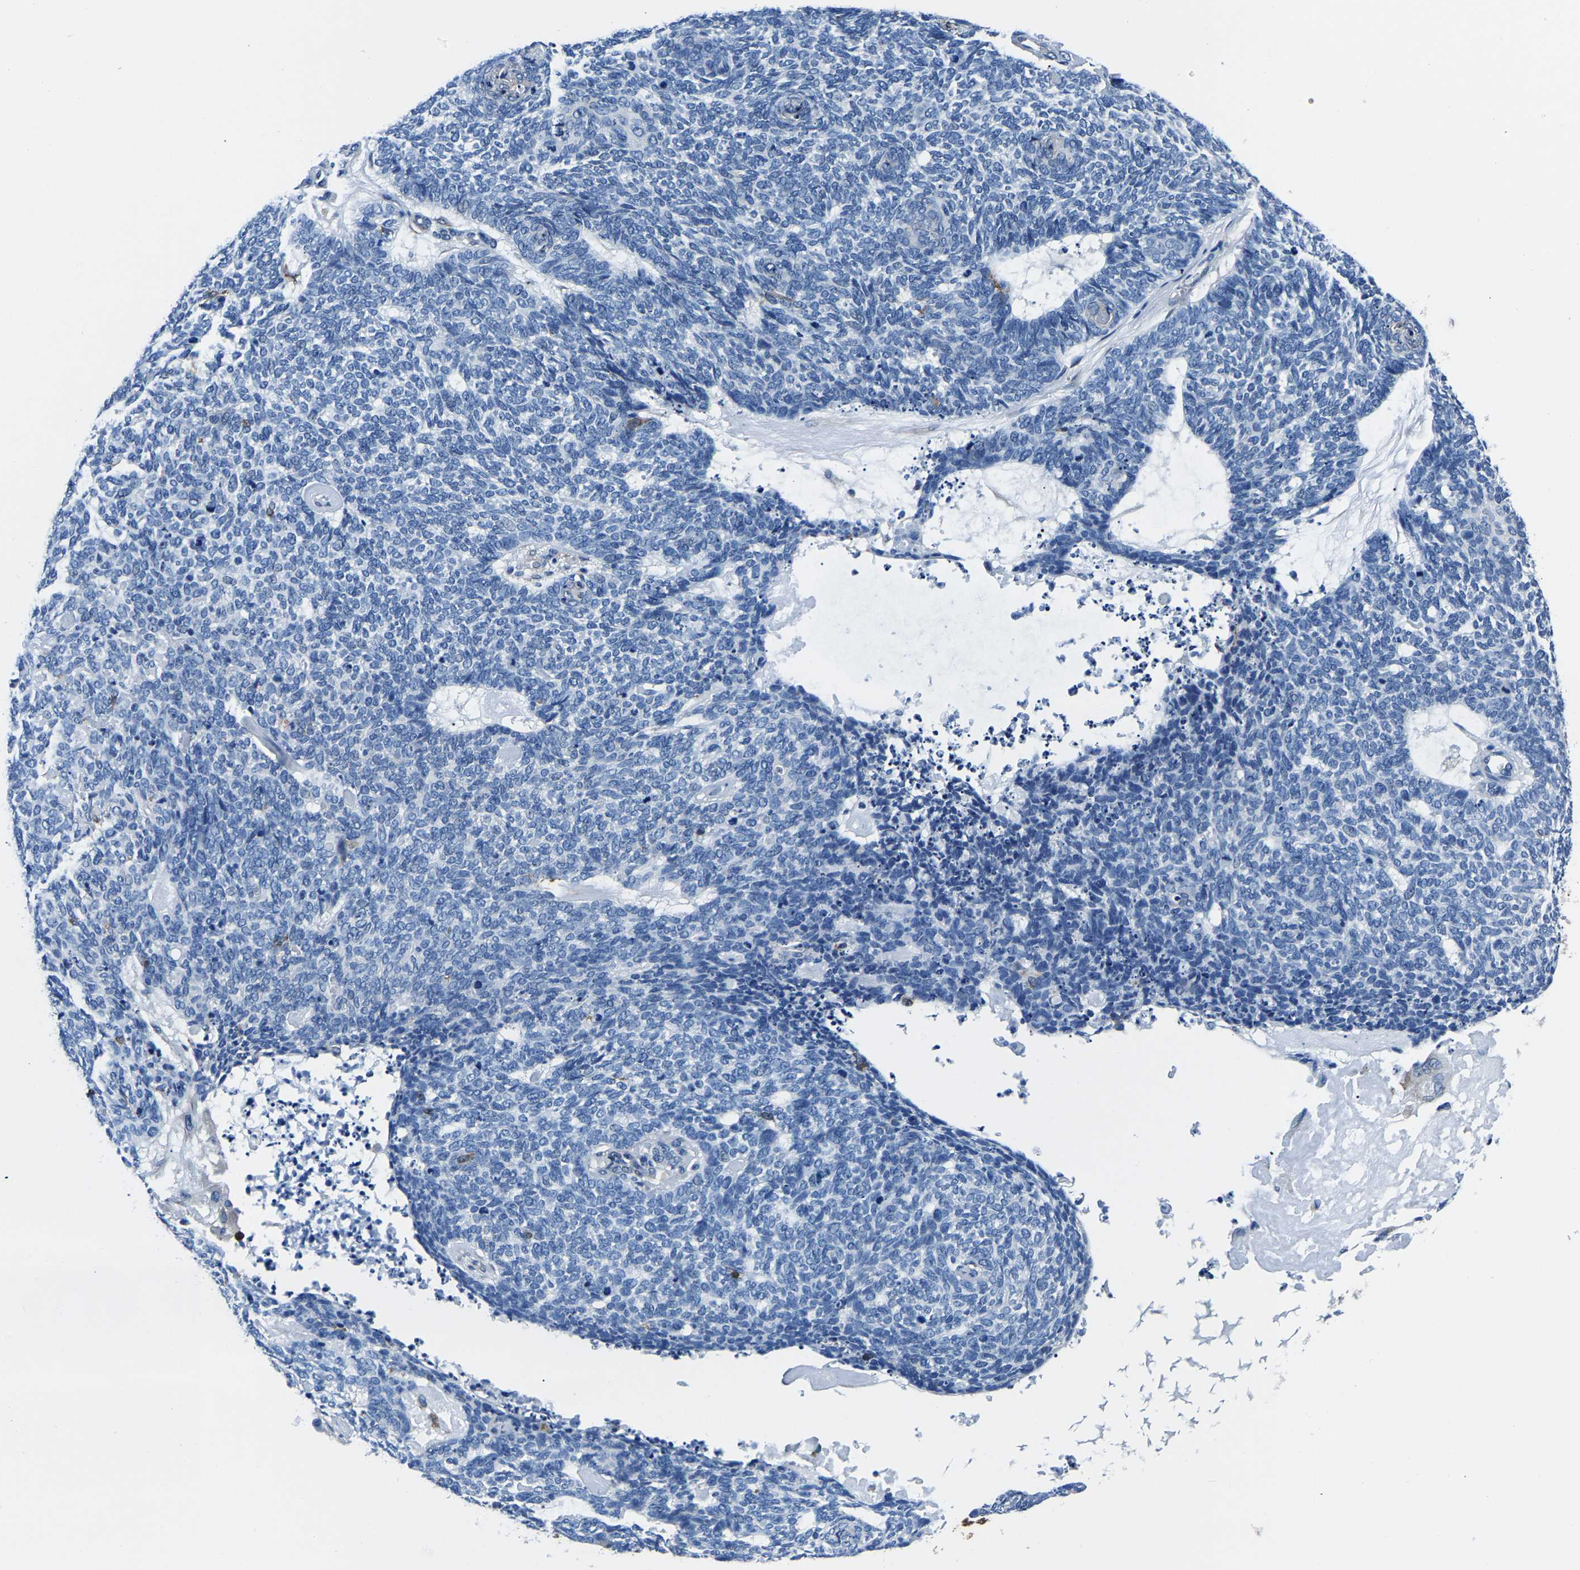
{"staining": {"intensity": "negative", "quantity": "none", "location": "none"}, "tissue": "skin cancer", "cell_type": "Tumor cells", "image_type": "cancer", "snomed": [{"axis": "morphology", "description": "Basal cell carcinoma"}, {"axis": "topography", "description": "Skin"}], "caption": "This is an immunohistochemistry image of skin basal cell carcinoma. There is no positivity in tumor cells.", "gene": "S100A13", "patient": {"sex": "female", "age": 84}}